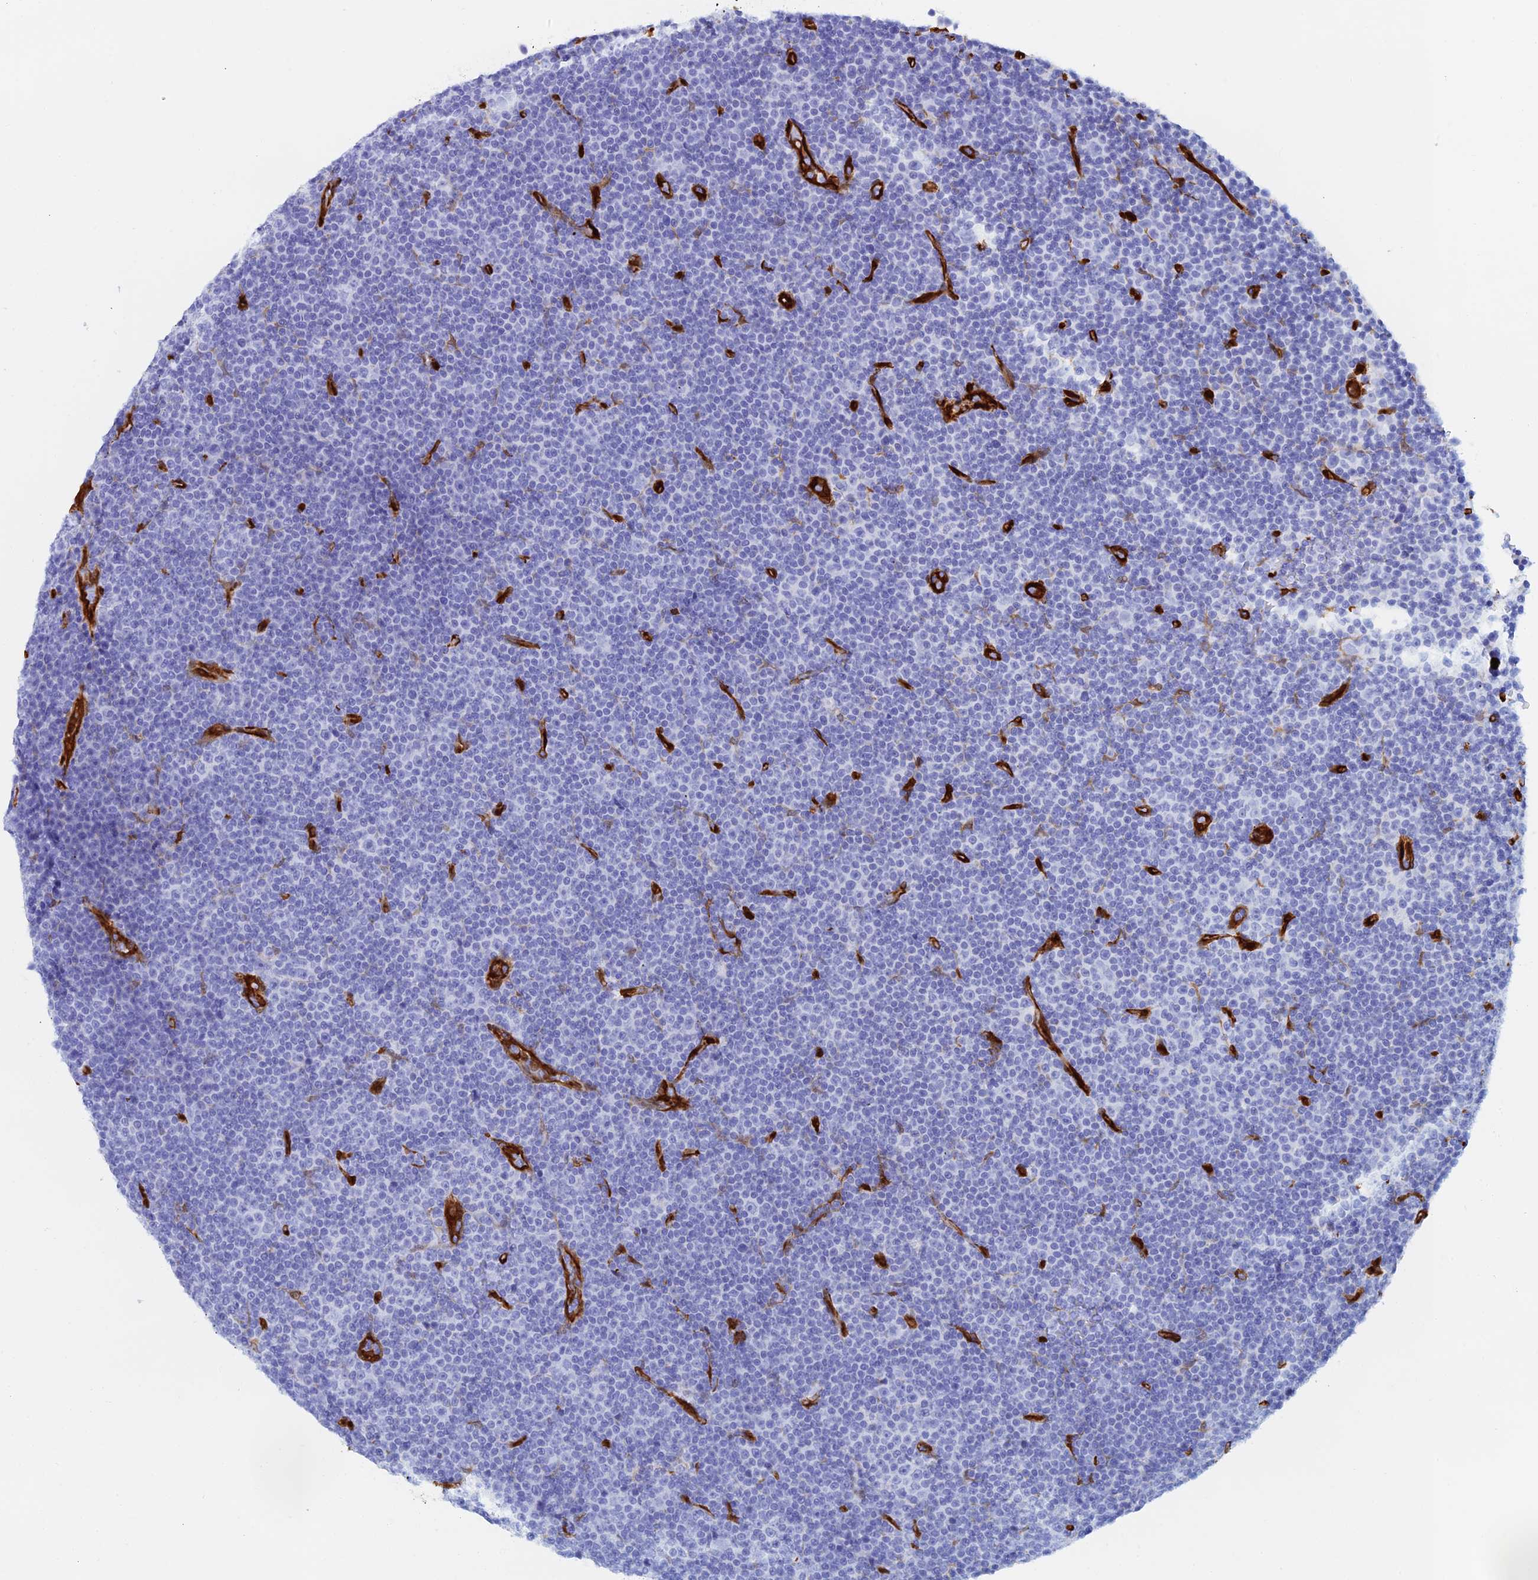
{"staining": {"intensity": "negative", "quantity": "none", "location": "none"}, "tissue": "lymphoma", "cell_type": "Tumor cells", "image_type": "cancer", "snomed": [{"axis": "morphology", "description": "Malignant lymphoma, non-Hodgkin's type, Low grade"}, {"axis": "topography", "description": "Lymph node"}], "caption": "Lymphoma stained for a protein using immunohistochemistry reveals no expression tumor cells.", "gene": "CRIP2", "patient": {"sex": "female", "age": 67}}